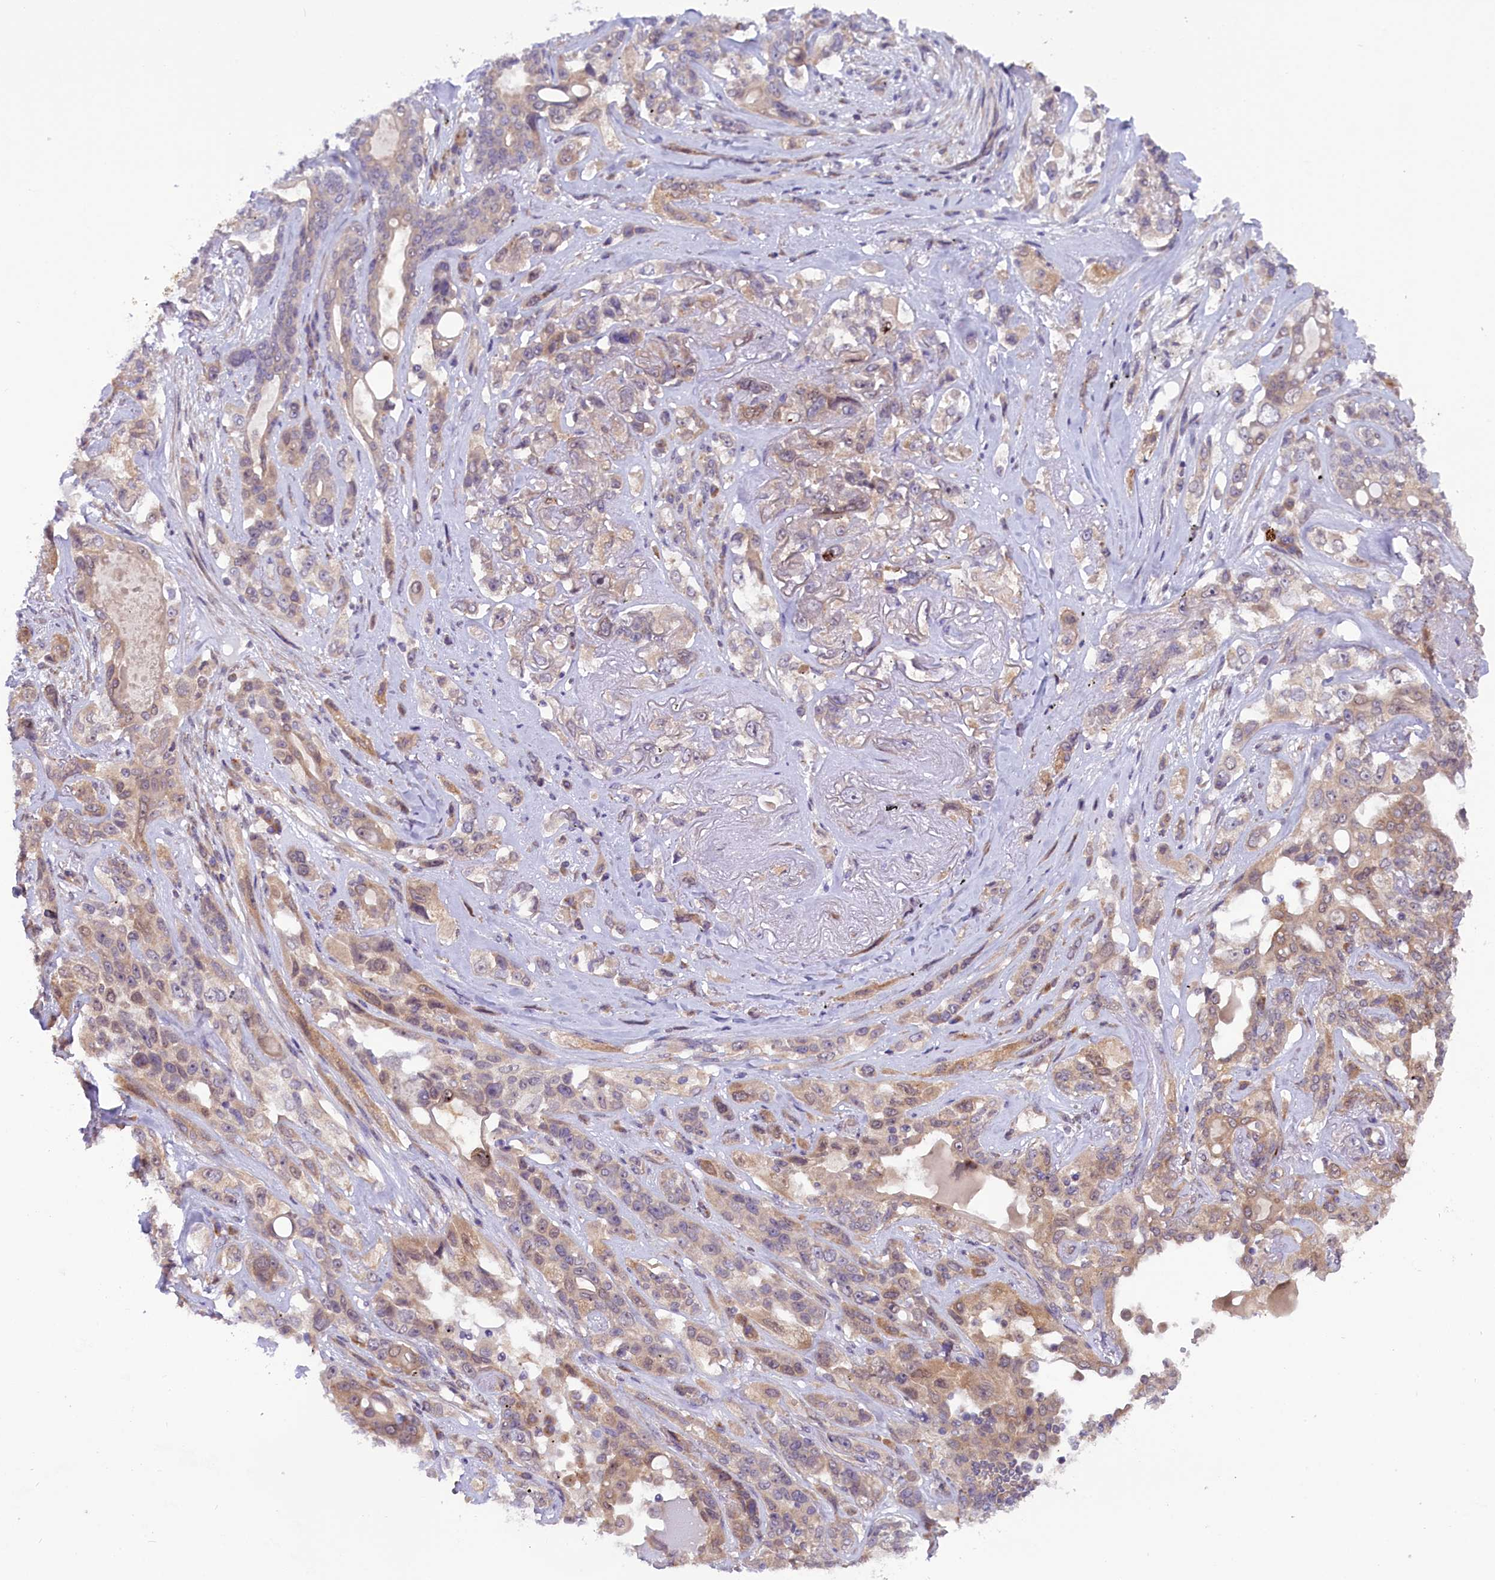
{"staining": {"intensity": "weak", "quantity": "<25%", "location": "cytoplasmic/membranous"}, "tissue": "lung cancer", "cell_type": "Tumor cells", "image_type": "cancer", "snomed": [{"axis": "morphology", "description": "Squamous cell carcinoma, NOS"}, {"axis": "topography", "description": "Lung"}], "caption": "This micrograph is of lung cancer stained with IHC to label a protein in brown with the nuclei are counter-stained blue. There is no expression in tumor cells.", "gene": "CCDC9B", "patient": {"sex": "female", "age": 70}}